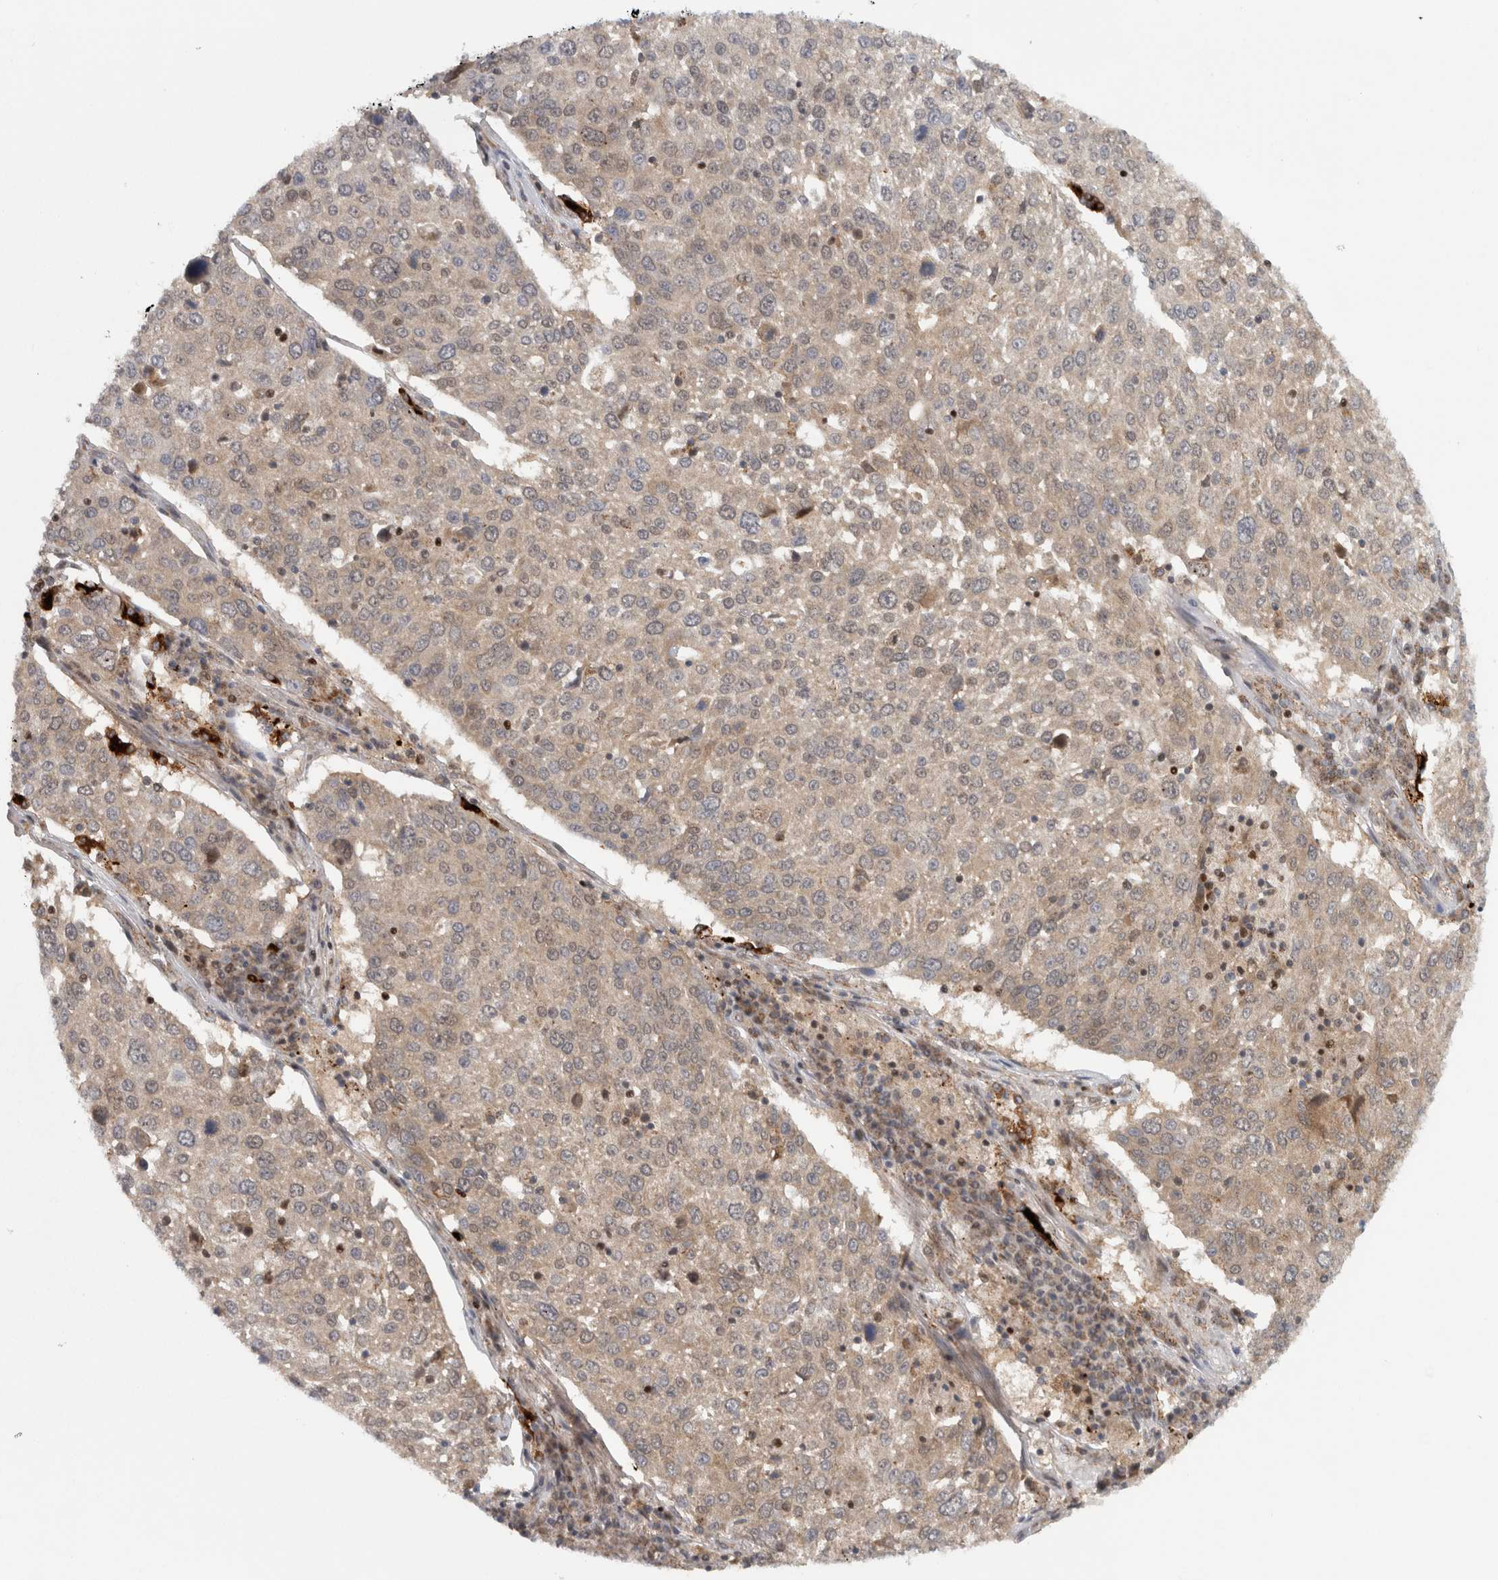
{"staining": {"intensity": "weak", "quantity": ">75%", "location": "cytoplasmic/membranous"}, "tissue": "lung cancer", "cell_type": "Tumor cells", "image_type": "cancer", "snomed": [{"axis": "morphology", "description": "Squamous cell carcinoma, NOS"}, {"axis": "topography", "description": "Lung"}], "caption": "Weak cytoplasmic/membranous protein positivity is seen in about >75% of tumor cells in lung squamous cell carcinoma.", "gene": "KDM8", "patient": {"sex": "male", "age": 65}}